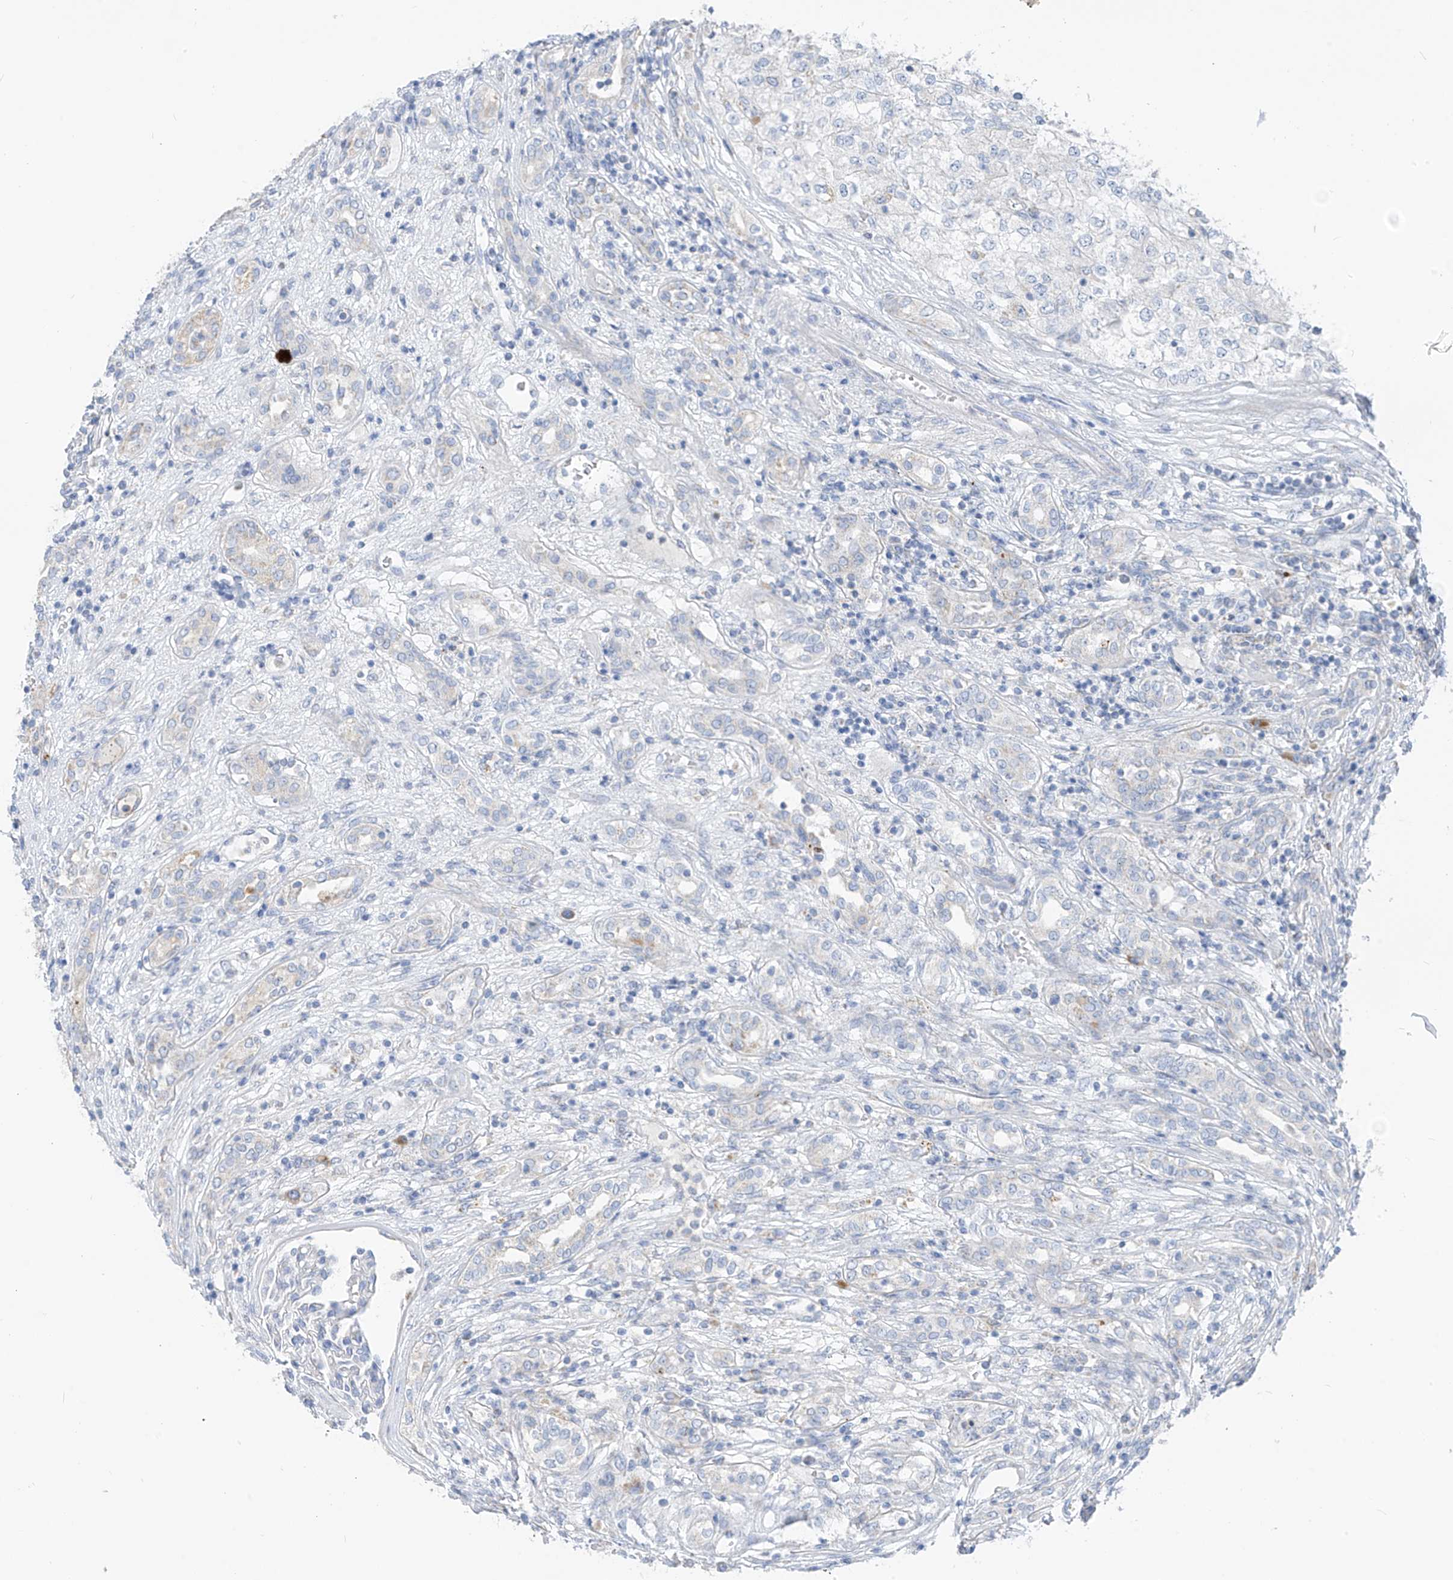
{"staining": {"intensity": "negative", "quantity": "none", "location": "none"}, "tissue": "renal cancer", "cell_type": "Tumor cells", "image_type": "cancer", "snomed": [{"axis": "morphology", "description": "Adenocarcinoma, NOS"}, {"axis": "topography", "description": "Kidney"}], "caption": "Immunohistochemical staining of human renal adenocarcinoma reveals no significant staining in tumor cells.", "gene": "ZNF404", "patient": {"sex": "female", "age": 54}}